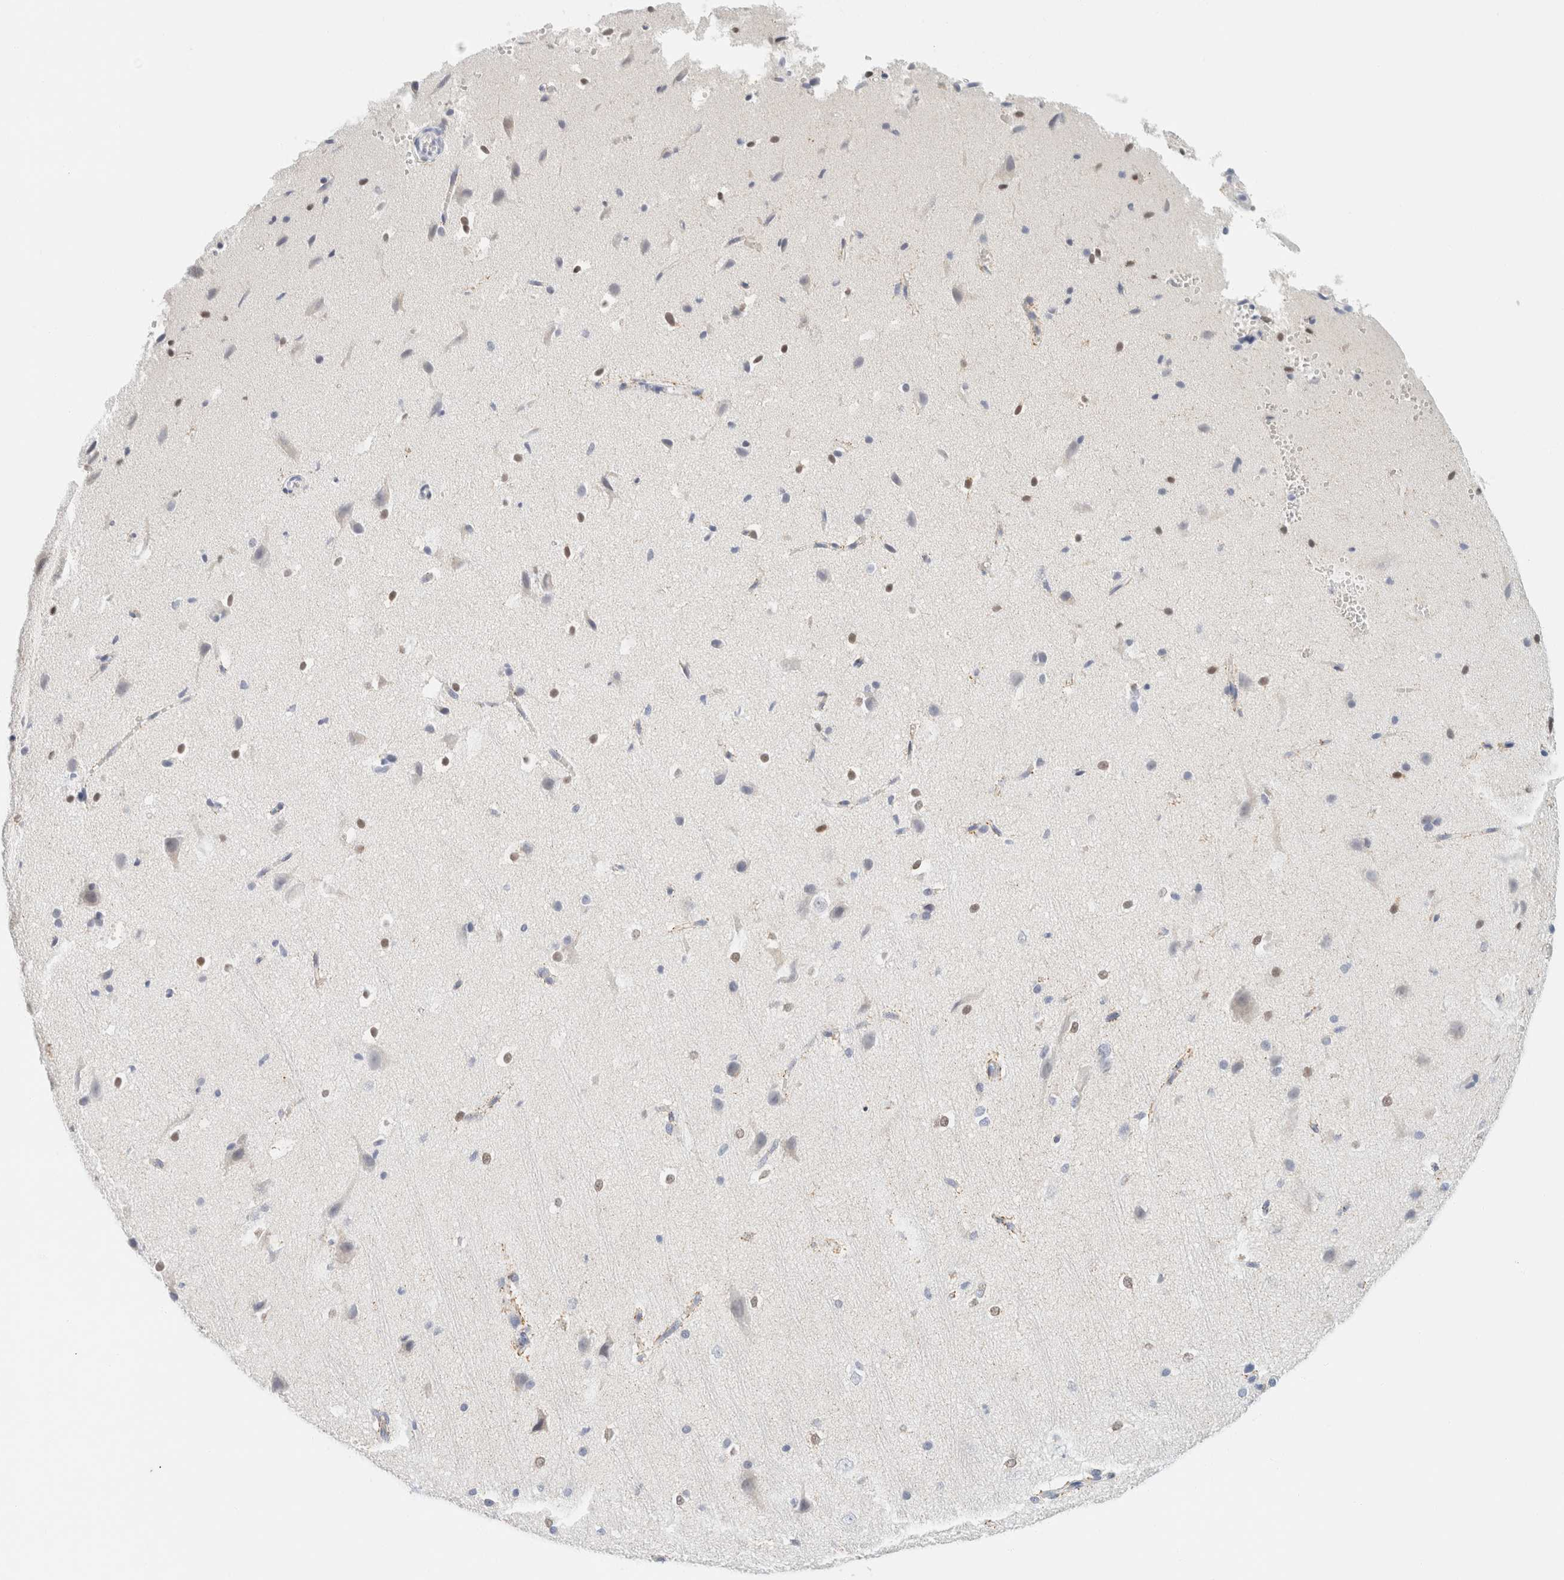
{"staining": {"intensity": "negative", "quantity": "none", "location": "none"}, "tissue": "cerebral cortex", "cell_type": "Endothelial cells", "image_type": "normal", "snomed": [{"axis": "morphology", "description": "Normal tissue, NOS"}, {"axis": "morphology", "description": "Developmental malformation"}, {"axis": "topography", "description": "Cerebral cortex"}], "caption": "There is no significant positivity in endothelial cells of cerebral cortex. (Stains: DAB (3,3'-diaminobenzidine) immunohistochemistry (IHC) with hematoxylin counter stain, Microscopy: brightfield microscopy at high magnification).", "gene": "KRT20", "patient": {"sex": "female", "age": 30}}